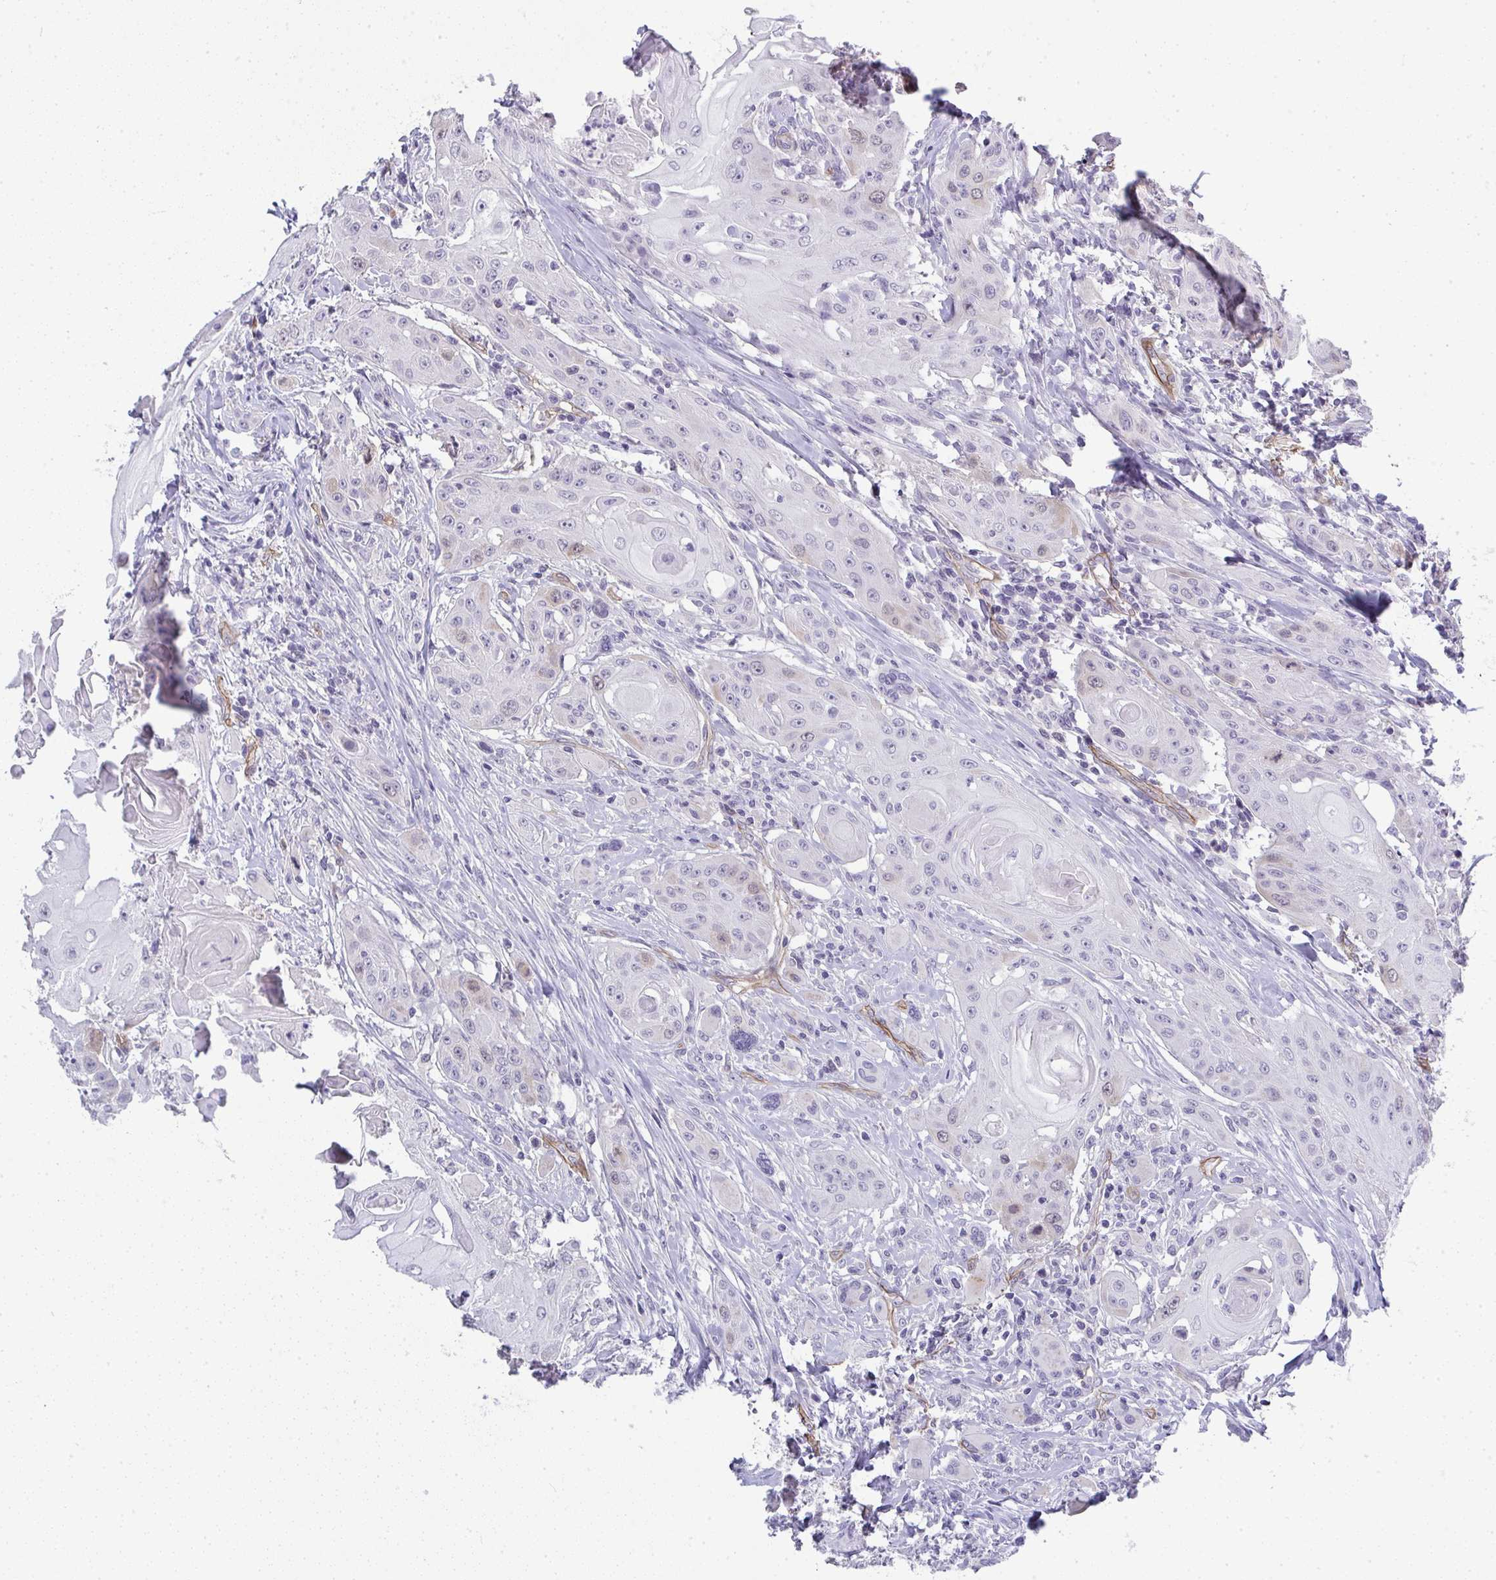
{"staining": {"intensity": "negative", "quantity": "none", "location": "none"}, "tissue": "head and neck cancer", "cell_type": "Tumor cells", "image_type": "cancer", "snomed": [{"axis": "morphology", "description": "Squamous cell carcinoma, NOS"}, {"axis": "topography", "description": "Oral tissue"}, {"axis": "topography", "description": "Head-Neck"}, {"axis": "topography", "description": "Neck, NOS"}], "caption": "IHC image of human head and neck cancer (squamous cell carcinoma) stained for a protein (brown), which shows no positivity in tumor cells. The staining was performed using DAB (3,3'-diaminobenzidine) to visualize the protein expression in brown, while the nuclei were stained in blue with hematoxylin (Magnification: 20x).", "gene": "UBE2S", "patient": {"sex": "female", "age": 55}}